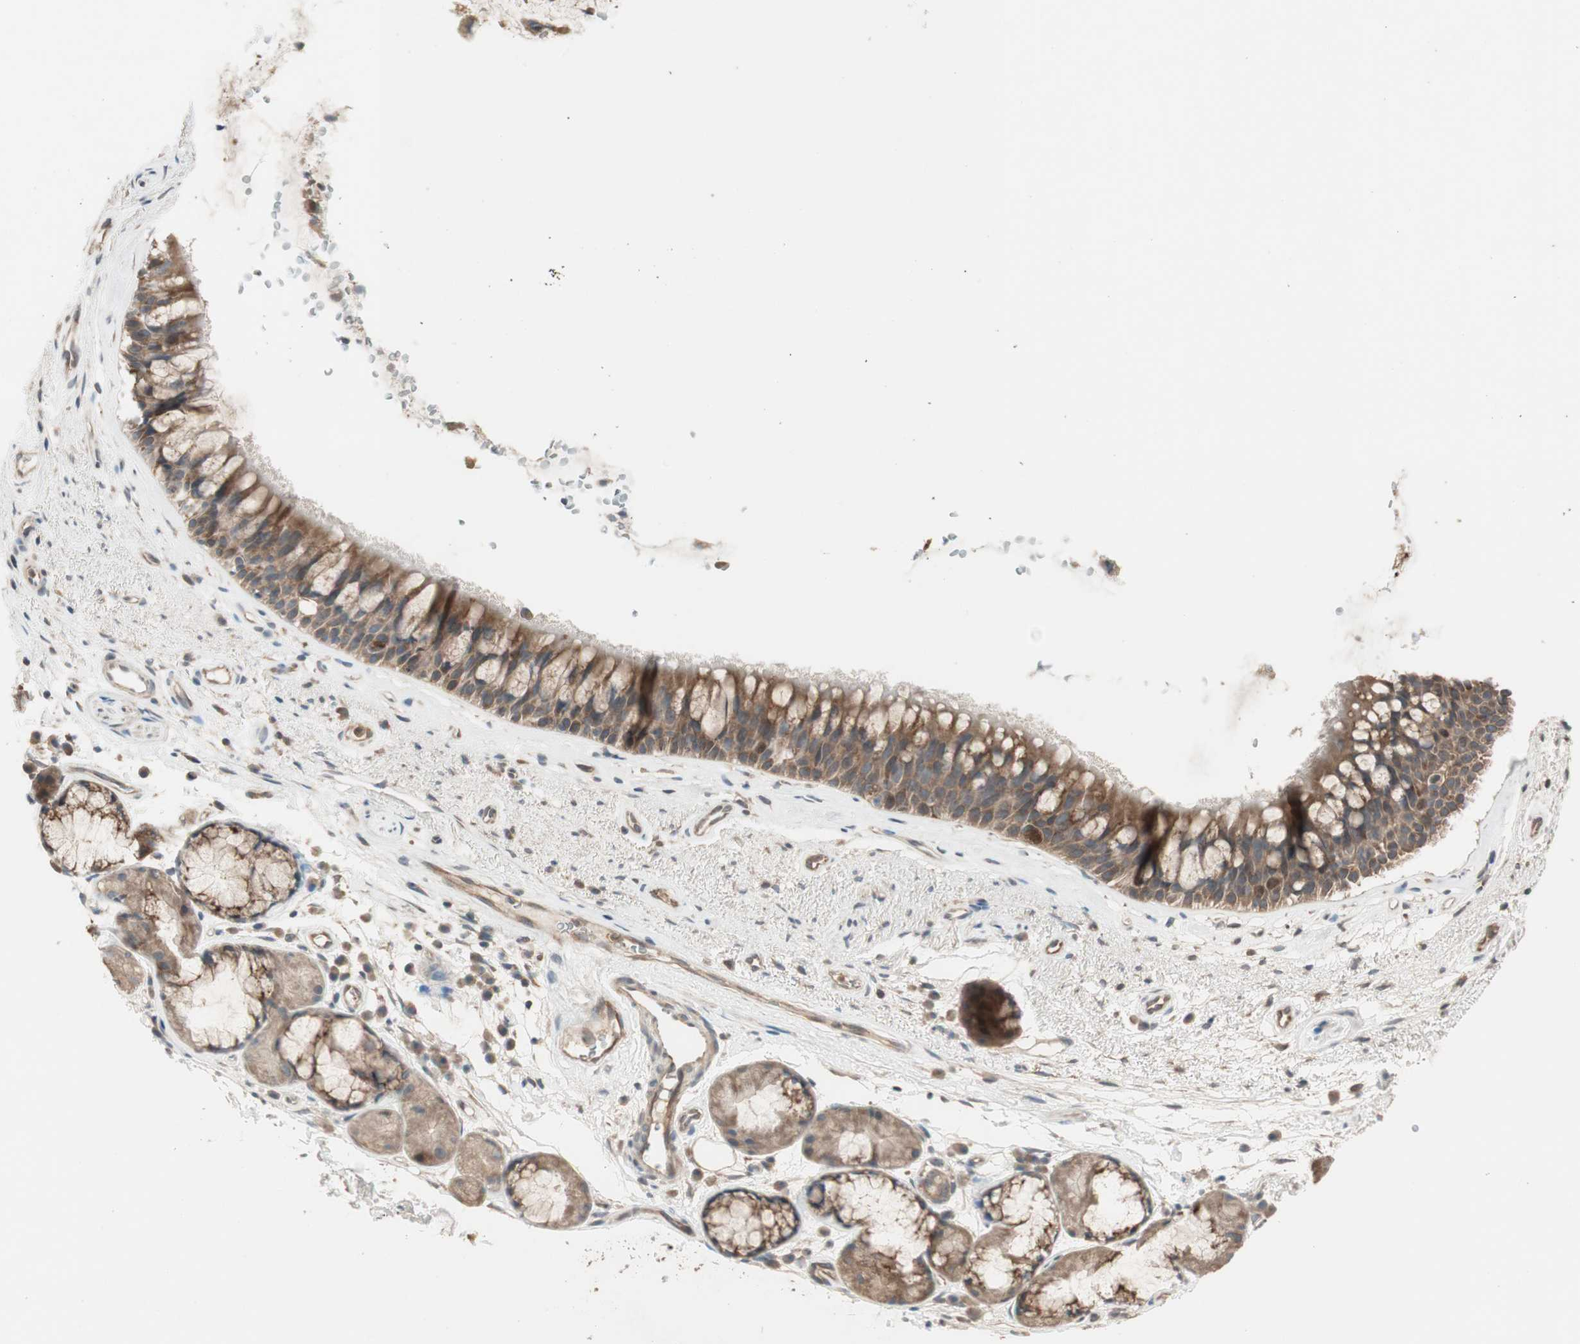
{"staining": {"intensity": "moderate", "quantity": ">75%", "location": "cytoplasmic/membranous"}, "tissue": "bronchus", "cell_type": "Respiratory epithelial cells", "image_type": "normal", "snomed": [{"axis": "morphology", "description": "Normal tissue, NOS"}, {"axis": "topography", "description": "Bronchus"}], "caption": "An image of human bronchus stained for a protein reveals moderate cytoplasmic/membranous brown staining in respiratory epithelial cells. (Stains: DAB in brown, nuclei in blue, Microscopy: brightfield microscopy at high magnification).", "gene": "ATP6AP2", "patient": {"sex": "female", "age": 54}}